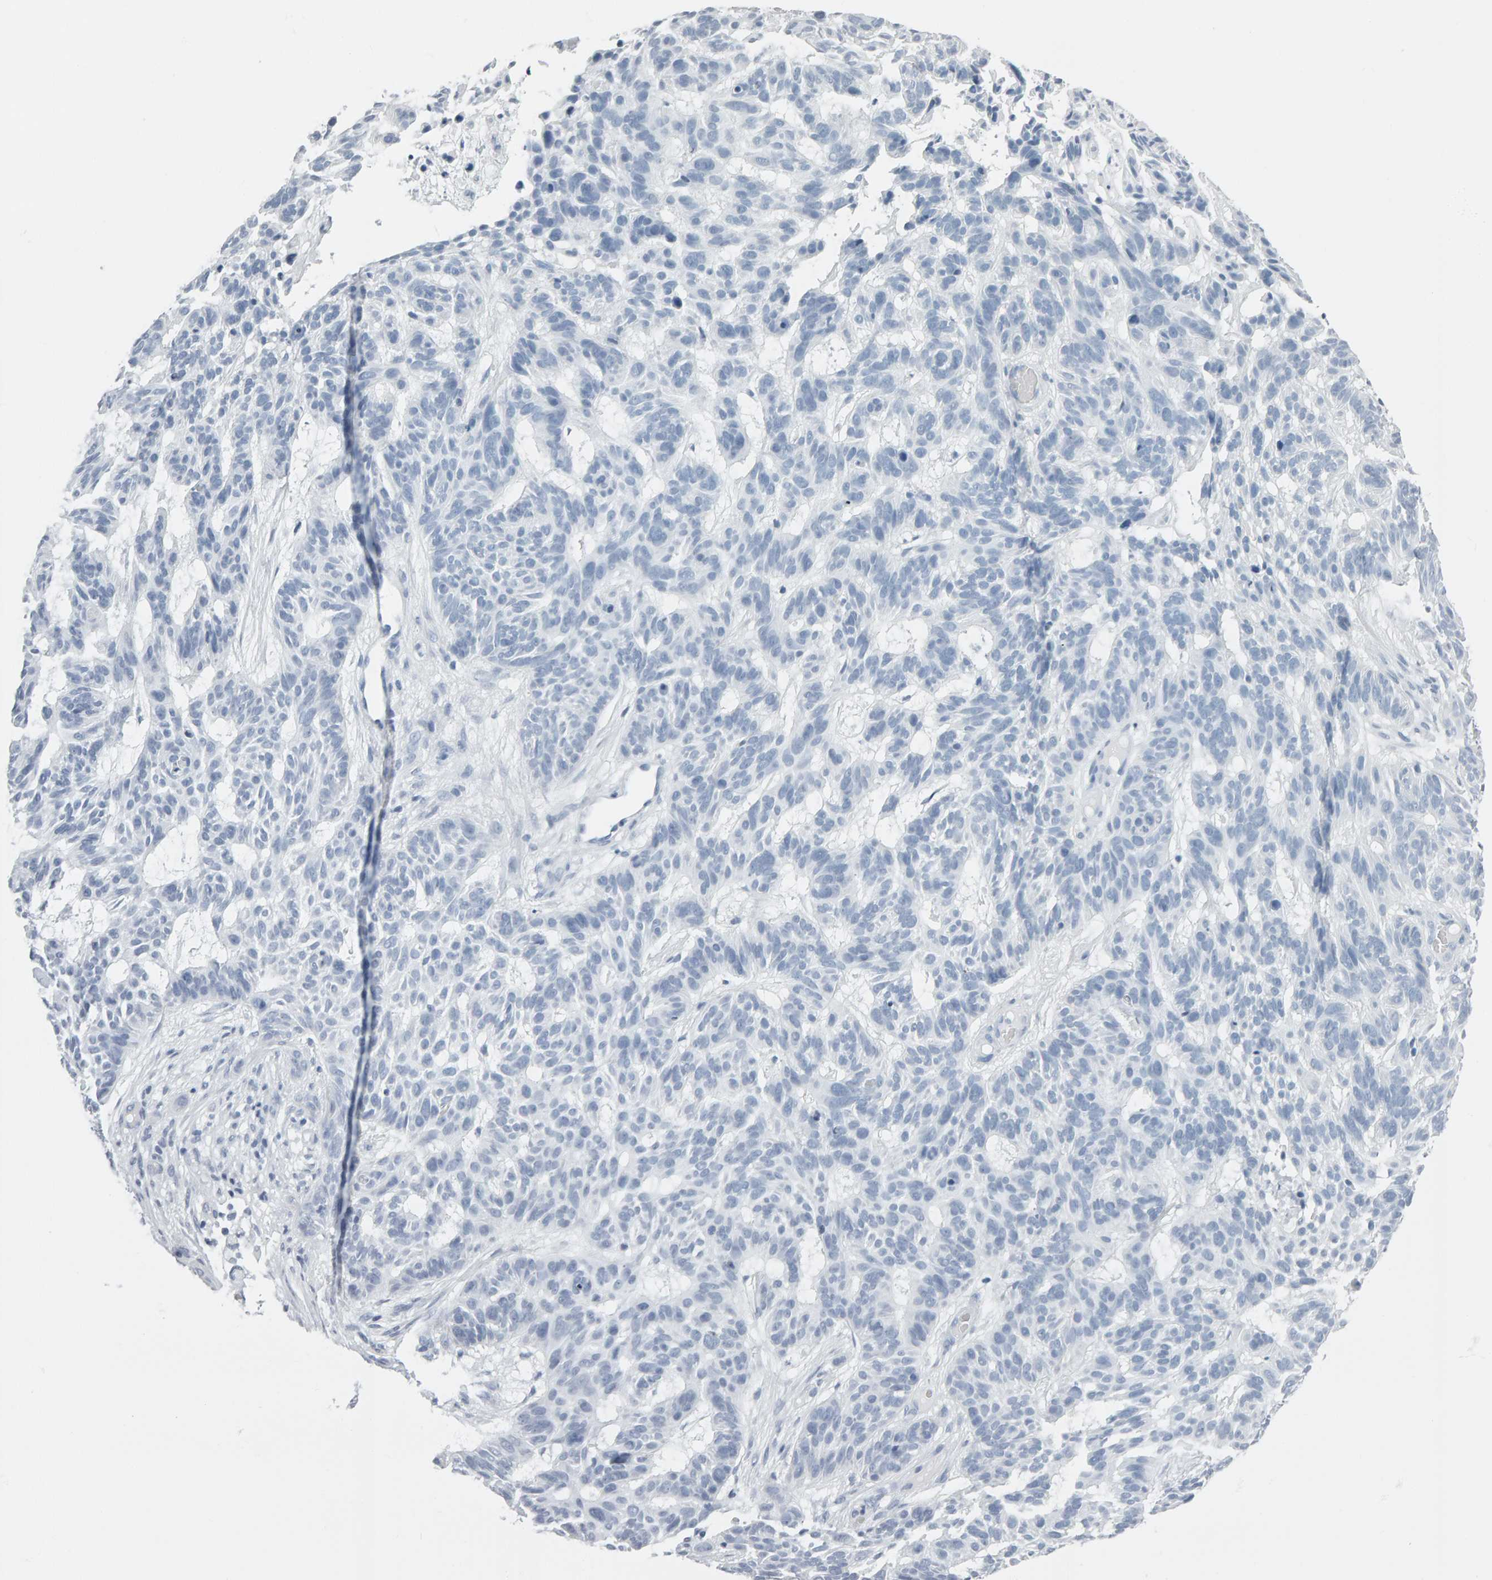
{"staining": {"intensity": "negative", "quantity": "none", "location": "none"}, "tissue": "skin cancer", "cell_type": "Tumor cells", "image_type": "cancer", "snomed": [{"axis": "morphology", "description": "Basal cell carcinoma"}, {"axis": "topography", "description": "Skin"}], "caption": "An IHC image of basal cell carcinoma (skin) is shown. There is no staining in tumor cells of basal cell carcinoma (skin).", "gene": "SPACA3", "patient": {"sex": "male", "age": 85}}